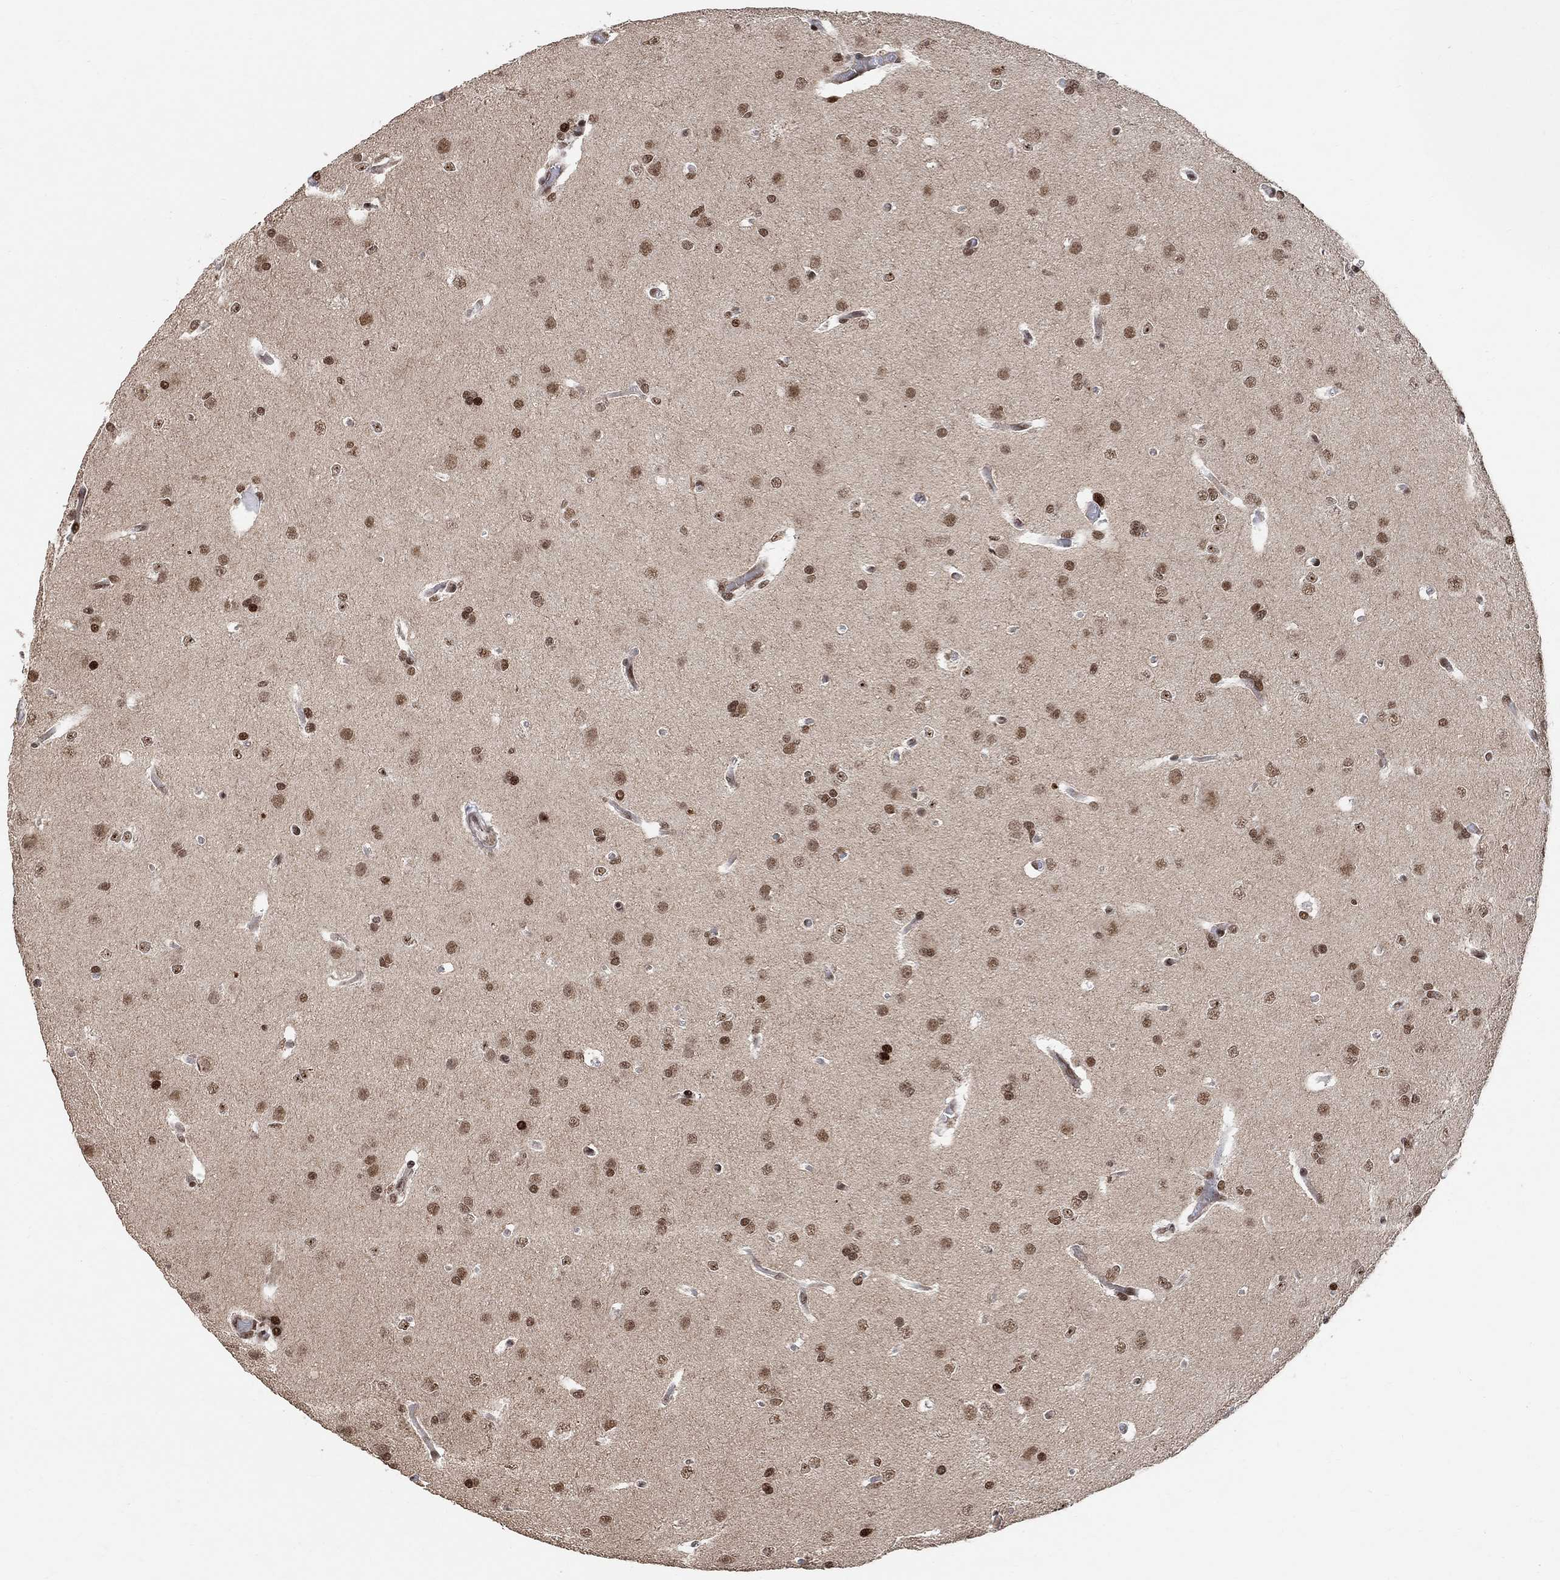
{"staining": {"intensity": "strong", "quantity": "25%-75%", "location": "nuclear"}, "tissue": "glioma", "cell_type": "Tumor cells", "image_type": "cancer", "snomed": [{"axis": "morphology", "description": "Glioma, malignant, Low grade"}, {"axis": "topography", "description": "Brain"}], "caption": "The image exhibits staining of glioma, revealing strong nuclear protein staining (brown color) within tumor cells. The protein is stained brown, and the nuclei are stained in blue (DAB (3,3'-diaminobenzidine) IHC with brightfield microscopy, high magnification).", "gene": "E4F1", "patient": {"sex": "female", "age": 32}}